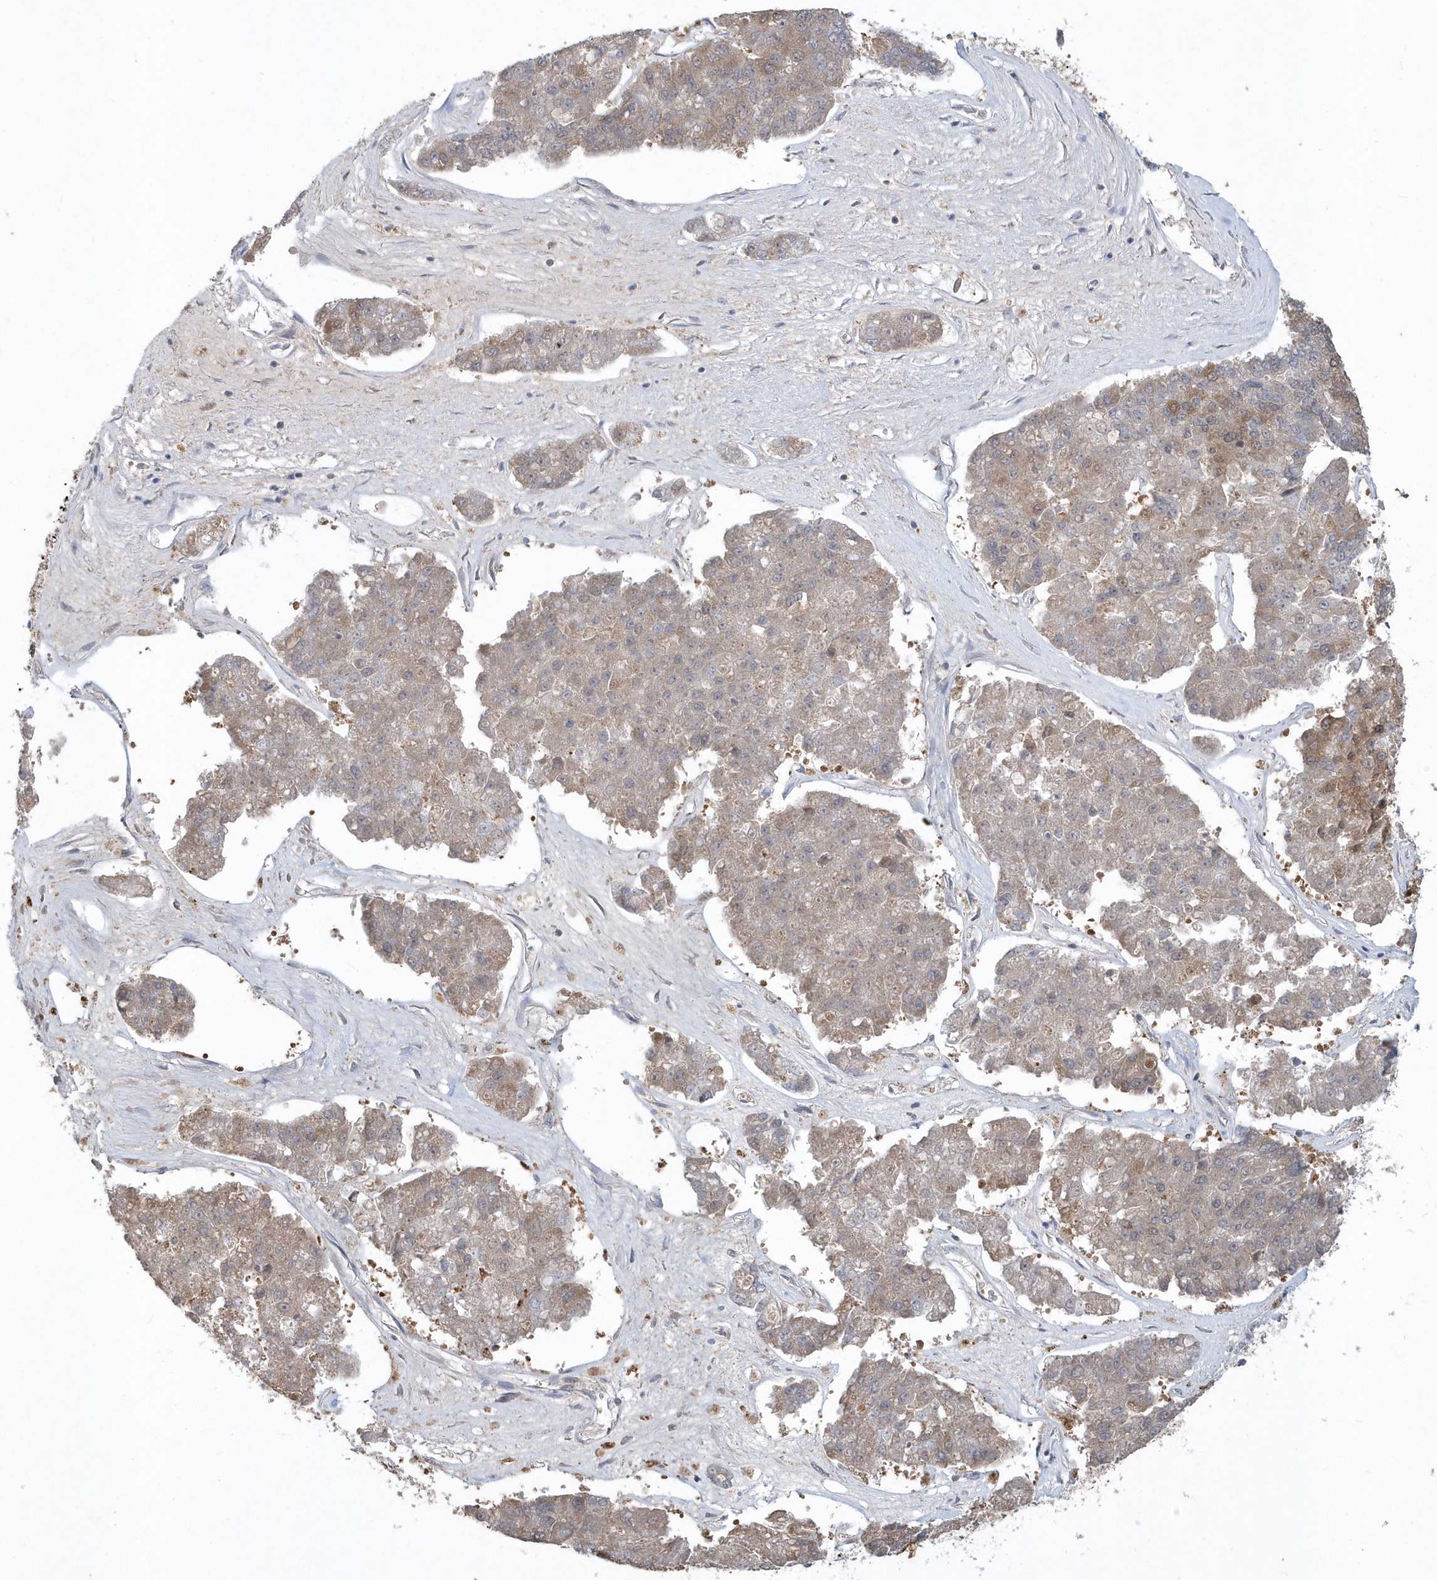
{"staining": {"intensity": "moderate", "quantity": "25%-75%", "location": "cytoplasmic/membranous"}, "tissue": "pancreatic cancer", "cell_type": "Tumor cells", "image_type": "cancer", "snomed": [{"axis": "morphology", "description": "Adenocarcinoma, NOS"}, {"axis": "topography", "description": "Pancreas"}], "caption": "Immunohistochemical staining of human pancreatic cancer (adenocarcinoma) reveals moderate cytoplasmic/membranous protein expression in approximately 25%-75% of tumor cells.", "gene": "AKR7A2", "patient": {"sex": "male", "age": 50}}